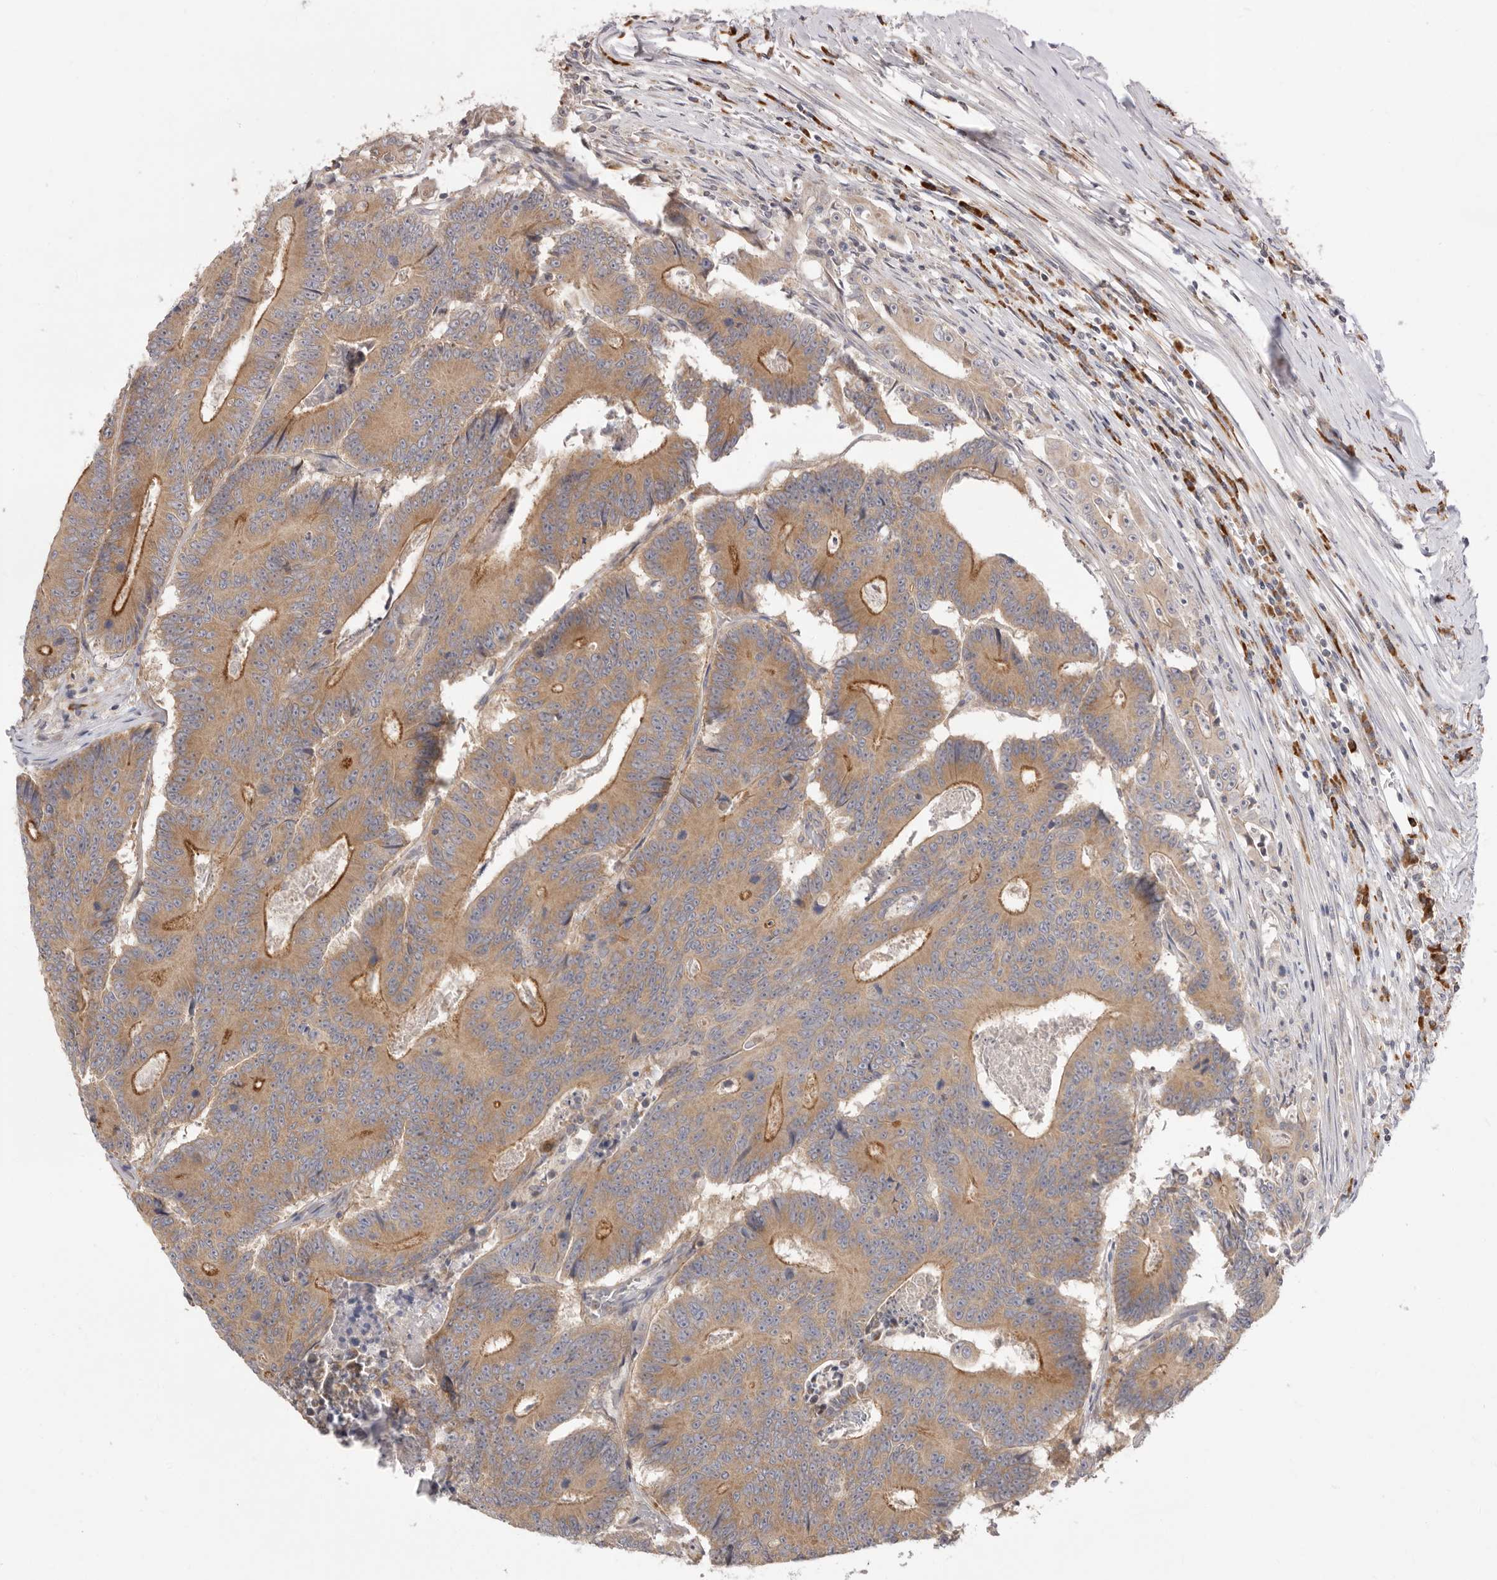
{"staining": {"intensity": "moderate", "quantity": ">75%", "location": "cytoplasmic/membranous"}, "tissue": "colorectal cancer", "cell_type": "Tumor cells", "image_type": "cancer", "snomed": [{"axis": "morphology", "description": "Adenocarcinoma, NOS"}, {"axis": "topography", "description": "Colon"}], "caption": "Protein expression analysis of human colorectal adenocarcinoma reveals moderate cytoplasmic/membranous staining in about >75% of tumor cells. The staining was performed using DAB (3,3'-diaminobenzidine) to visualize the protein expression in brown, while the nuclei were stained in blue with hematoxylin (Magnification: 20x).", "gene": "USH1C", "patient": {"sex": "male", "age": 83}}